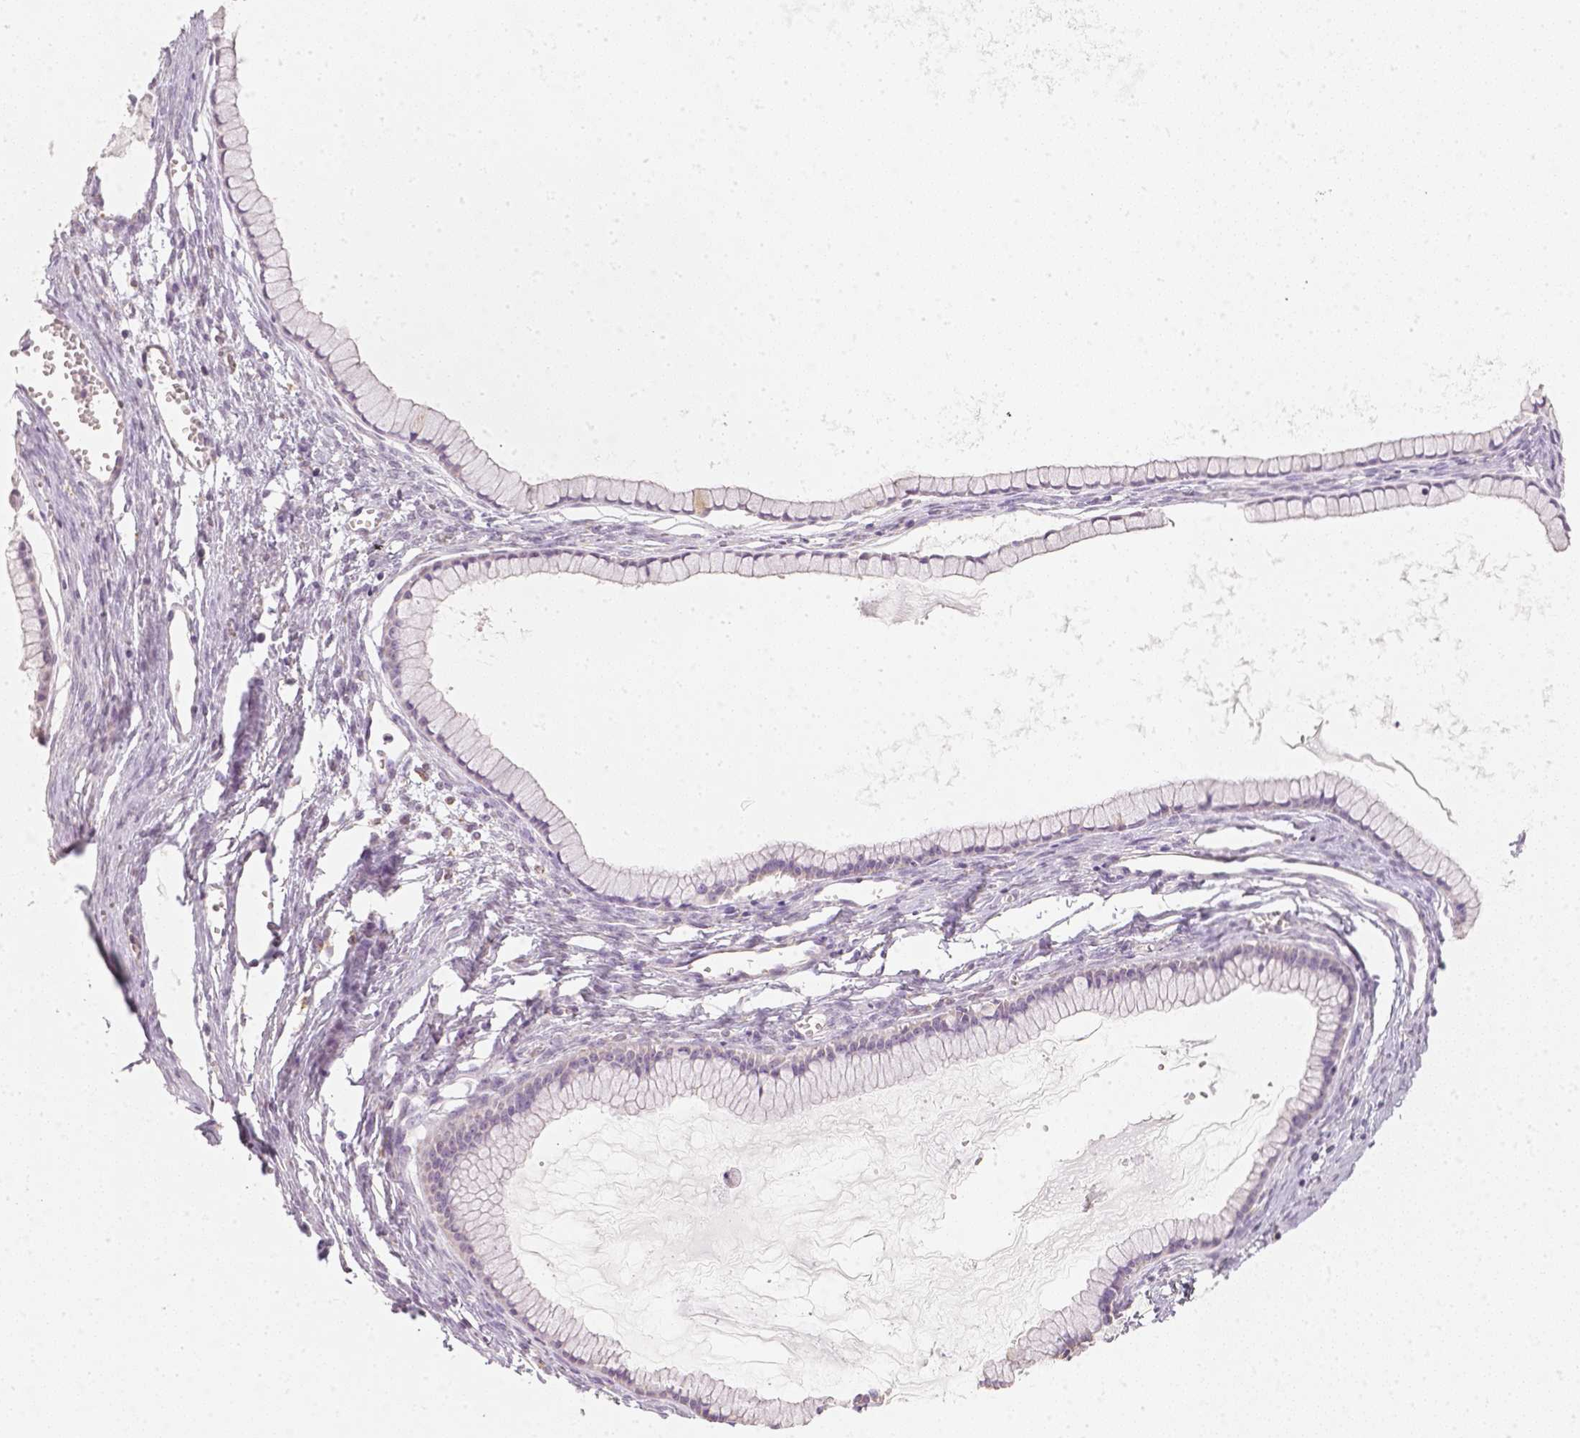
{"staining": {"intensity": "negative", "quantity": "none", "location": "none"}, "tissue": "ovarian cancer", "cell_type": "Tumor cells", "image_type": "cancer", "snomed": [{"axis": "morphology", "description": "Cystadenocarcinoma, mucinous, NOS"}, {"axis": "topography", "description": "Ovary"}], "caption": "Immunohistochemistry of ovarian cancer demonstrates no expression in tumor cells.", "gene": "NVL", "patient": {"sex": "female", "age": 41}}